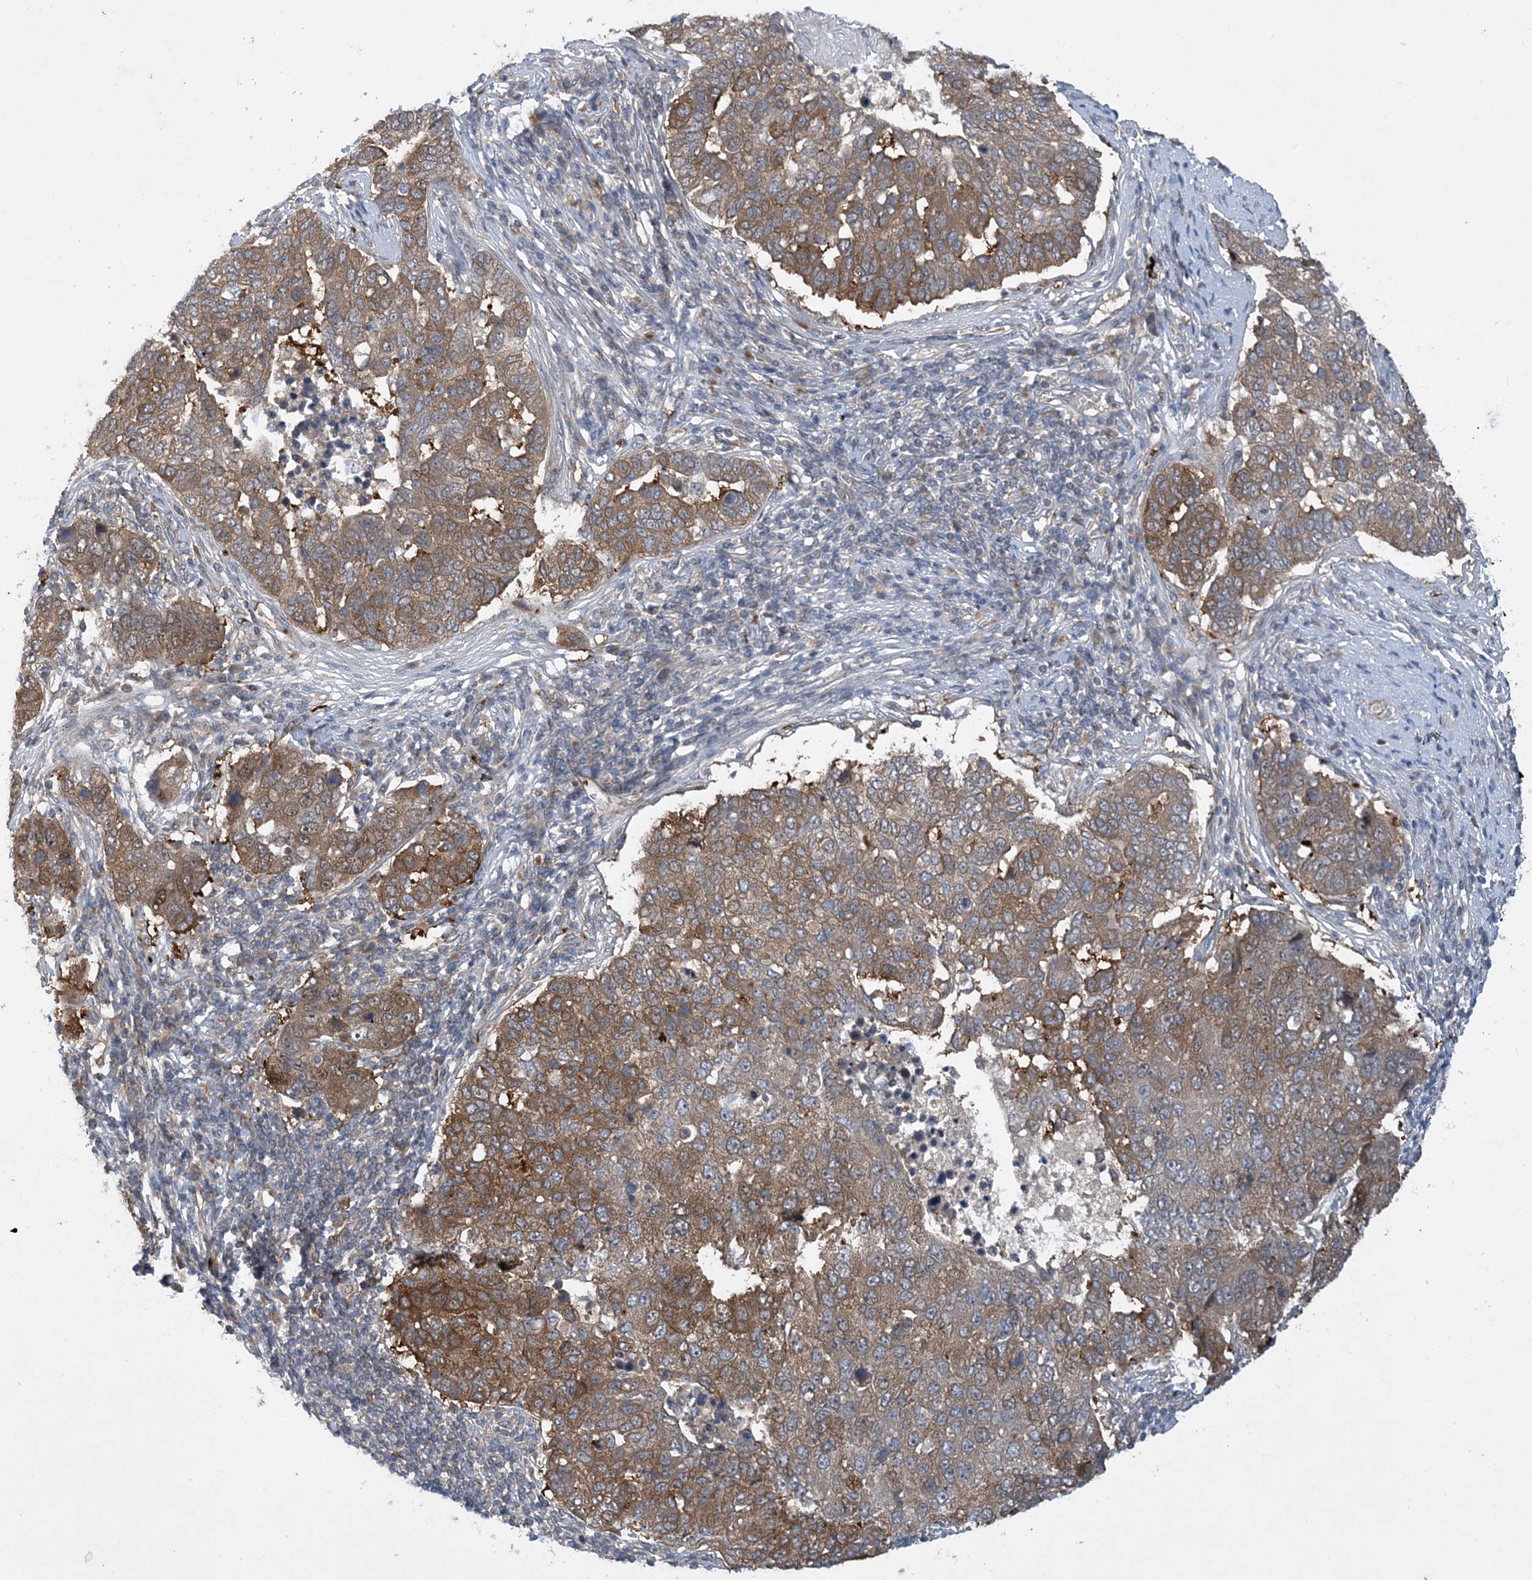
{"staining": {"intensity": "moderate", "quantity": ">75%", "location": "cytoplasmic/membranous"}, "tissue": "pancreatic cancer", "cell_type": "Tumor cells", "image_type": "cancer", "snomed": [{"axis": "morphology", "description": "Adenocarcinoma, NOS"}, {"axis": "topography", "description": "Pancreas"}], "caption": "Pancreatic cancer (adenocarcinoma) stained with a protein marker shows moderate staining in tumor cells.", "gene": "TINAG", "patient": {"sex": "female", "age": 61}}